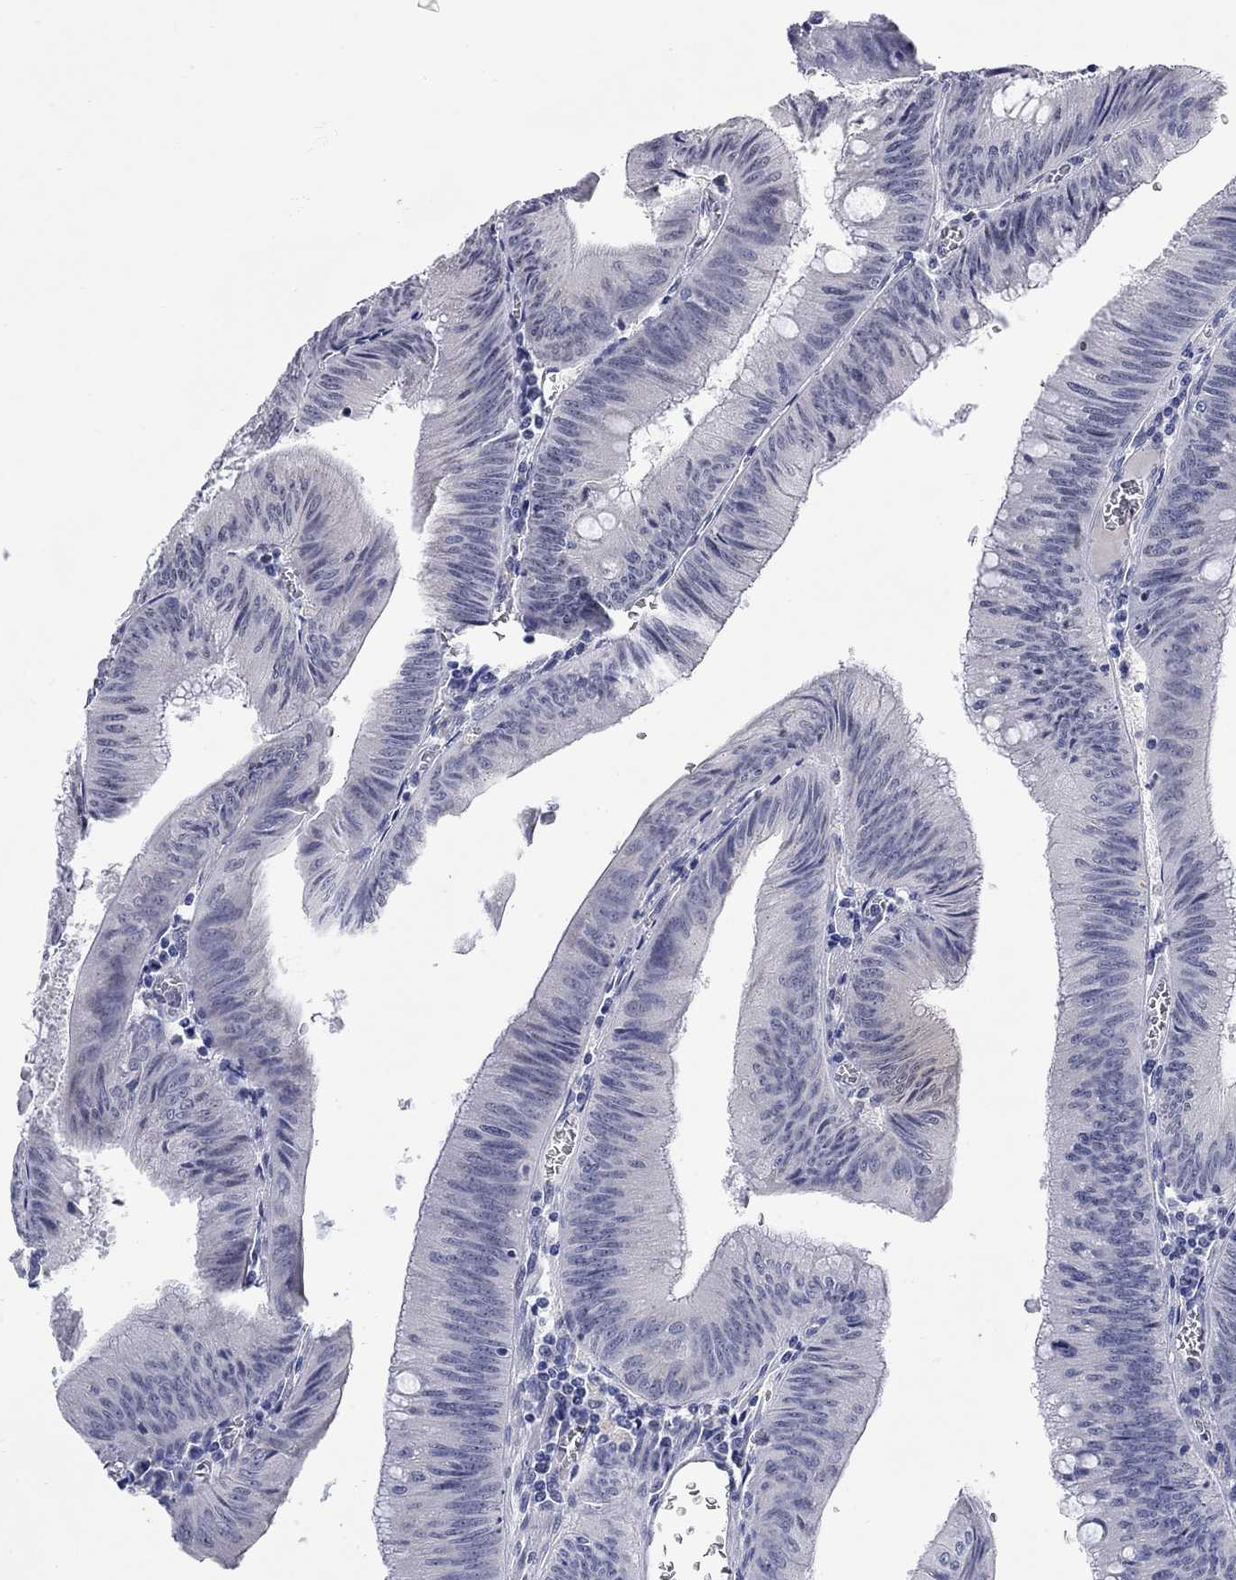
{"staining": {"intensity": "negative", "quantity": "none", "location": "none"}, "tissue": "colorectal cancer", "cell_type": "Tumor cells", "image_type": "cancer", "snomed": [{"axis": "morphology", "description": "Adenocarcinoma, NOS"}, {"axis": "topography", "description": "Rectum"}], "caption": "Tumor cells are negative for protein expression in human colorectal cancer (adenocarcinoma).", "gene": "WASF3", "patient": {"sex": "female", "age": 72}}